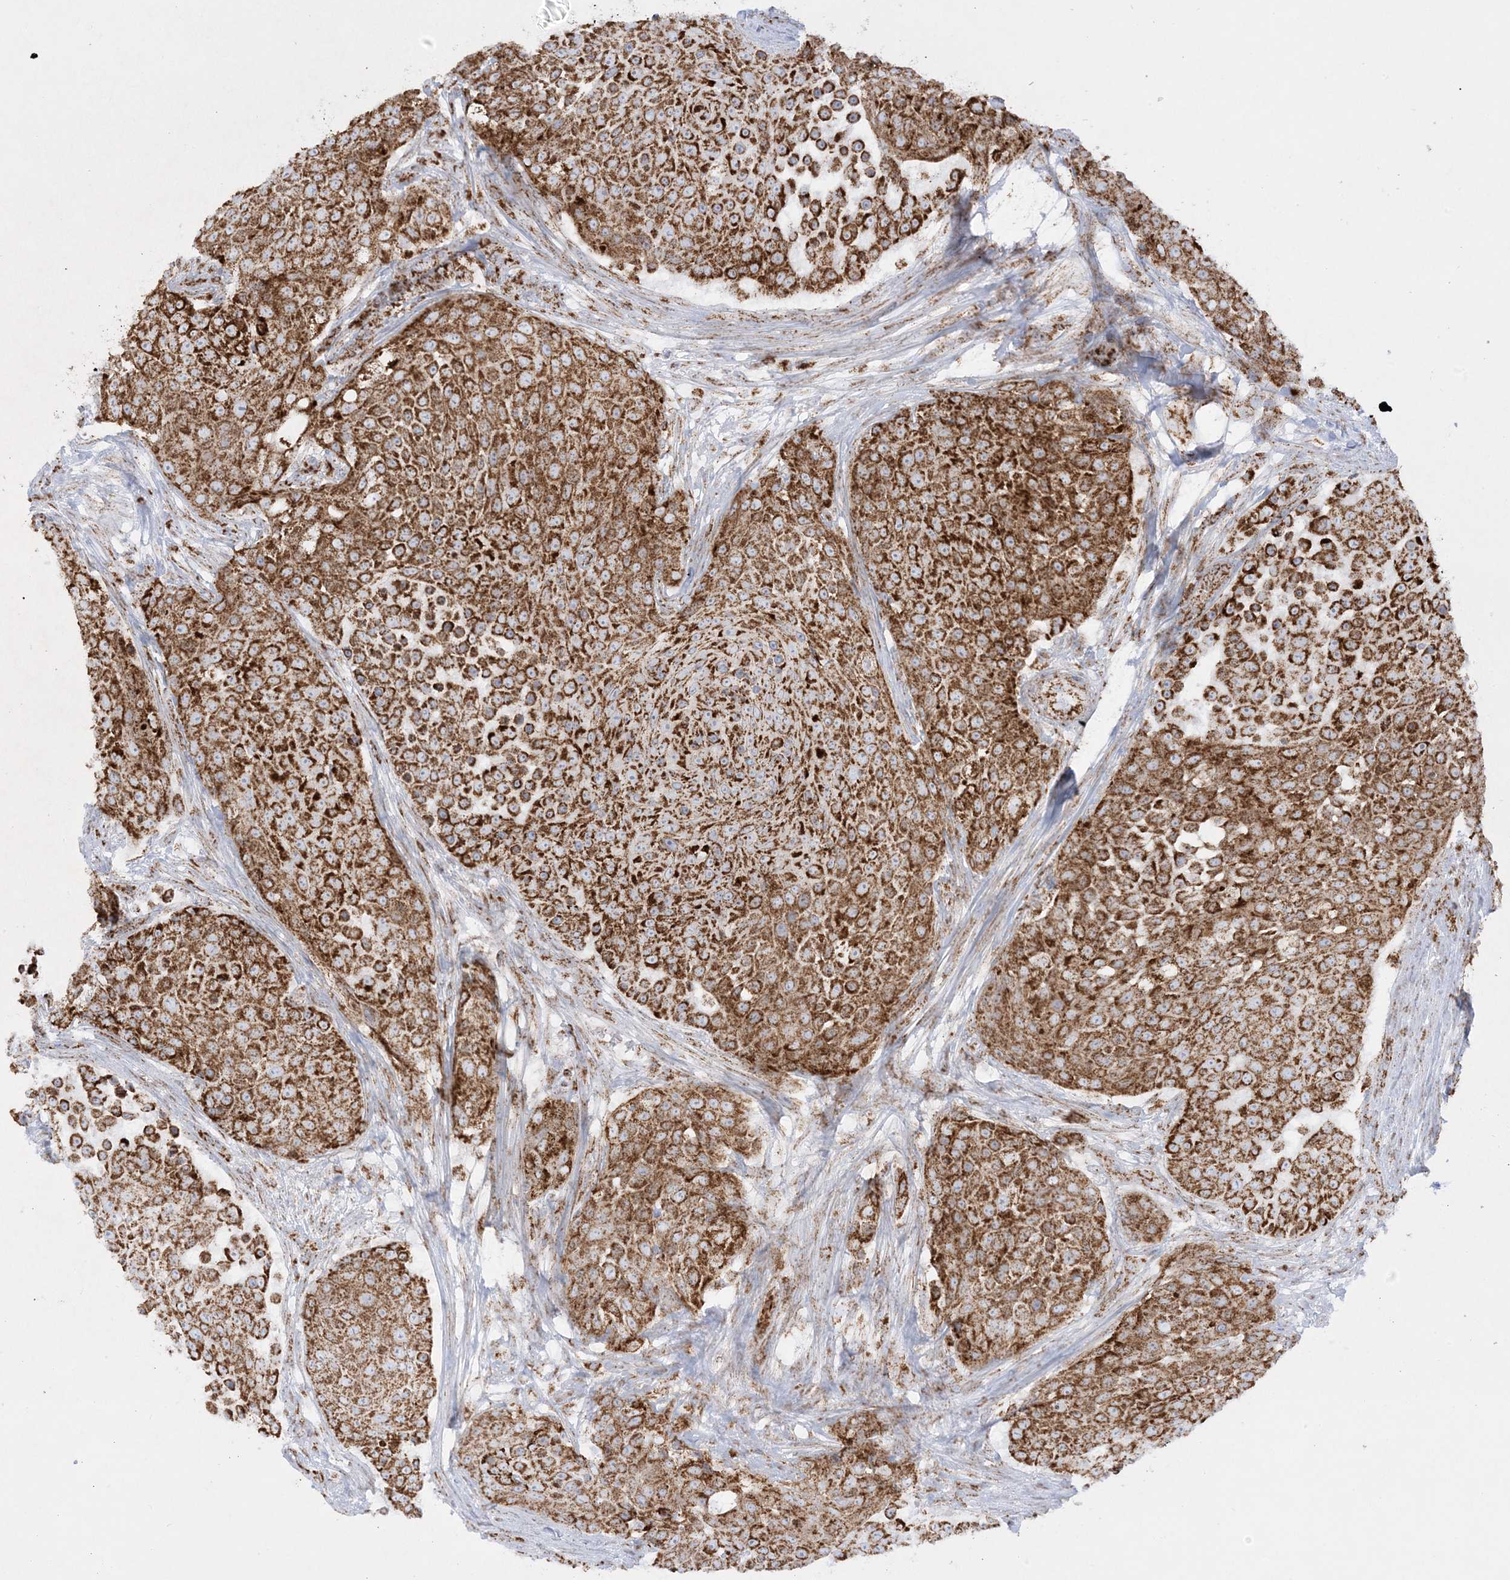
{"staining": {"intensity": "strong", "quantity": ">75%", "location": "cytoplasmic/membranous"}, "tissue": "urothelial cancer", "cell_type": "Tumor cells", "image_type": "cancer", "snomed": [{"axis": "morphology", "description": "Urothelial carcinoma, High grade"}, {"axis": "topography", "description": "Urinary bladder"}], "caption": "Tumor cells reveal strong cytoplasmic/membranous positivity in approximately >75% of cells in urothelial carcinoma (high-grade).", "gene": "MRPS36", "patient": {"sex": "female", "age": 63}}